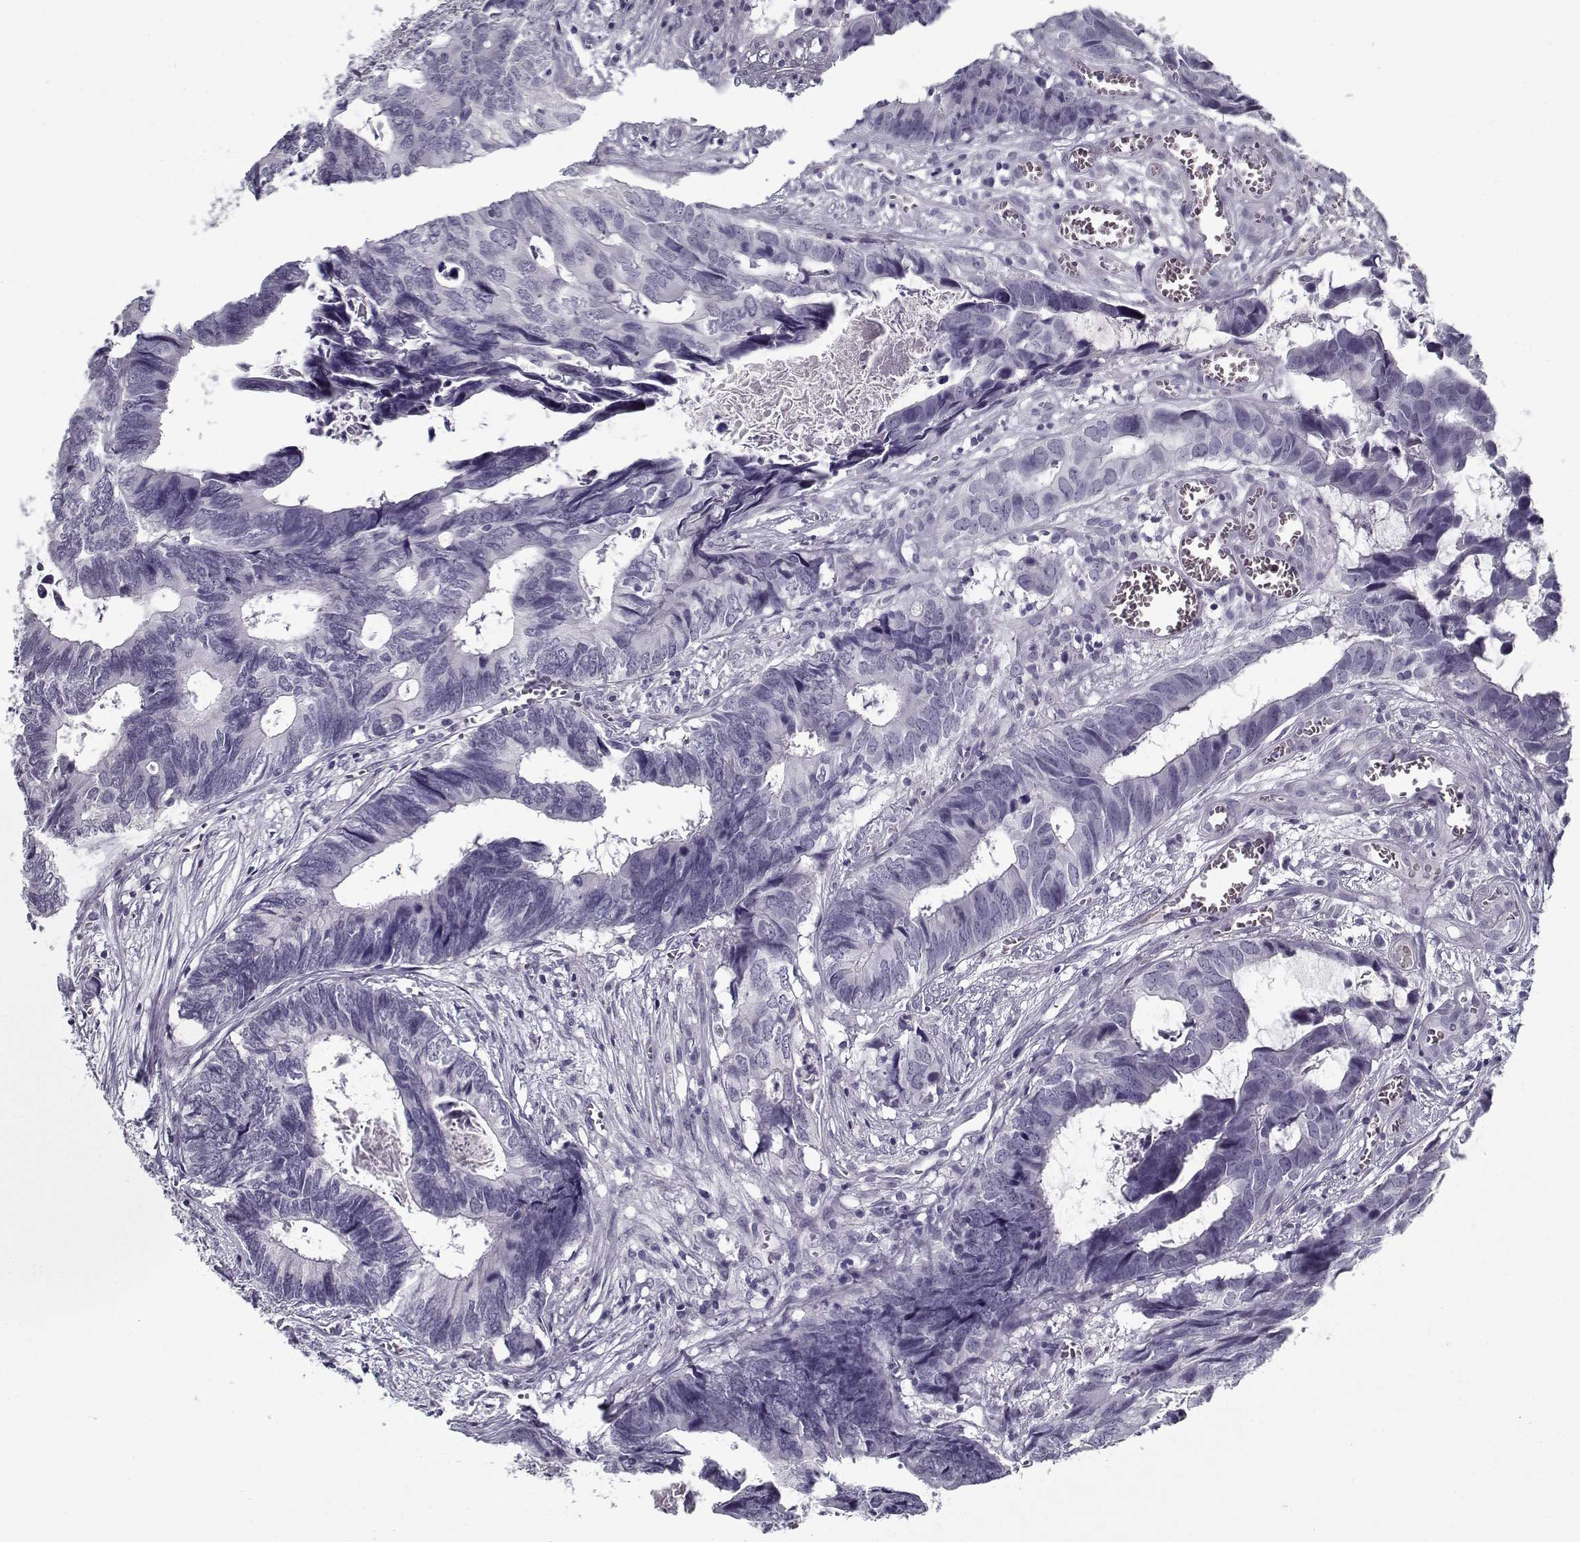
{"staining": {"intensity": "negative", "quantity": "none", "location": "none"}, "tissue": "colorectal cancer", "cell_type": "Tumor cells", "image_type": "cancer", "snomed": [{"axis": "morphology", "description": "Adenocarcinoma, NOS"}, {"axis": "topography", "description": "Colon"}], "caption": "Immunohistochemical staining of human colorectal cancer displays no significant positivity in tumor cells.", "gene": "SPACA9", "patient": {"sex": "female", "age": 82}}